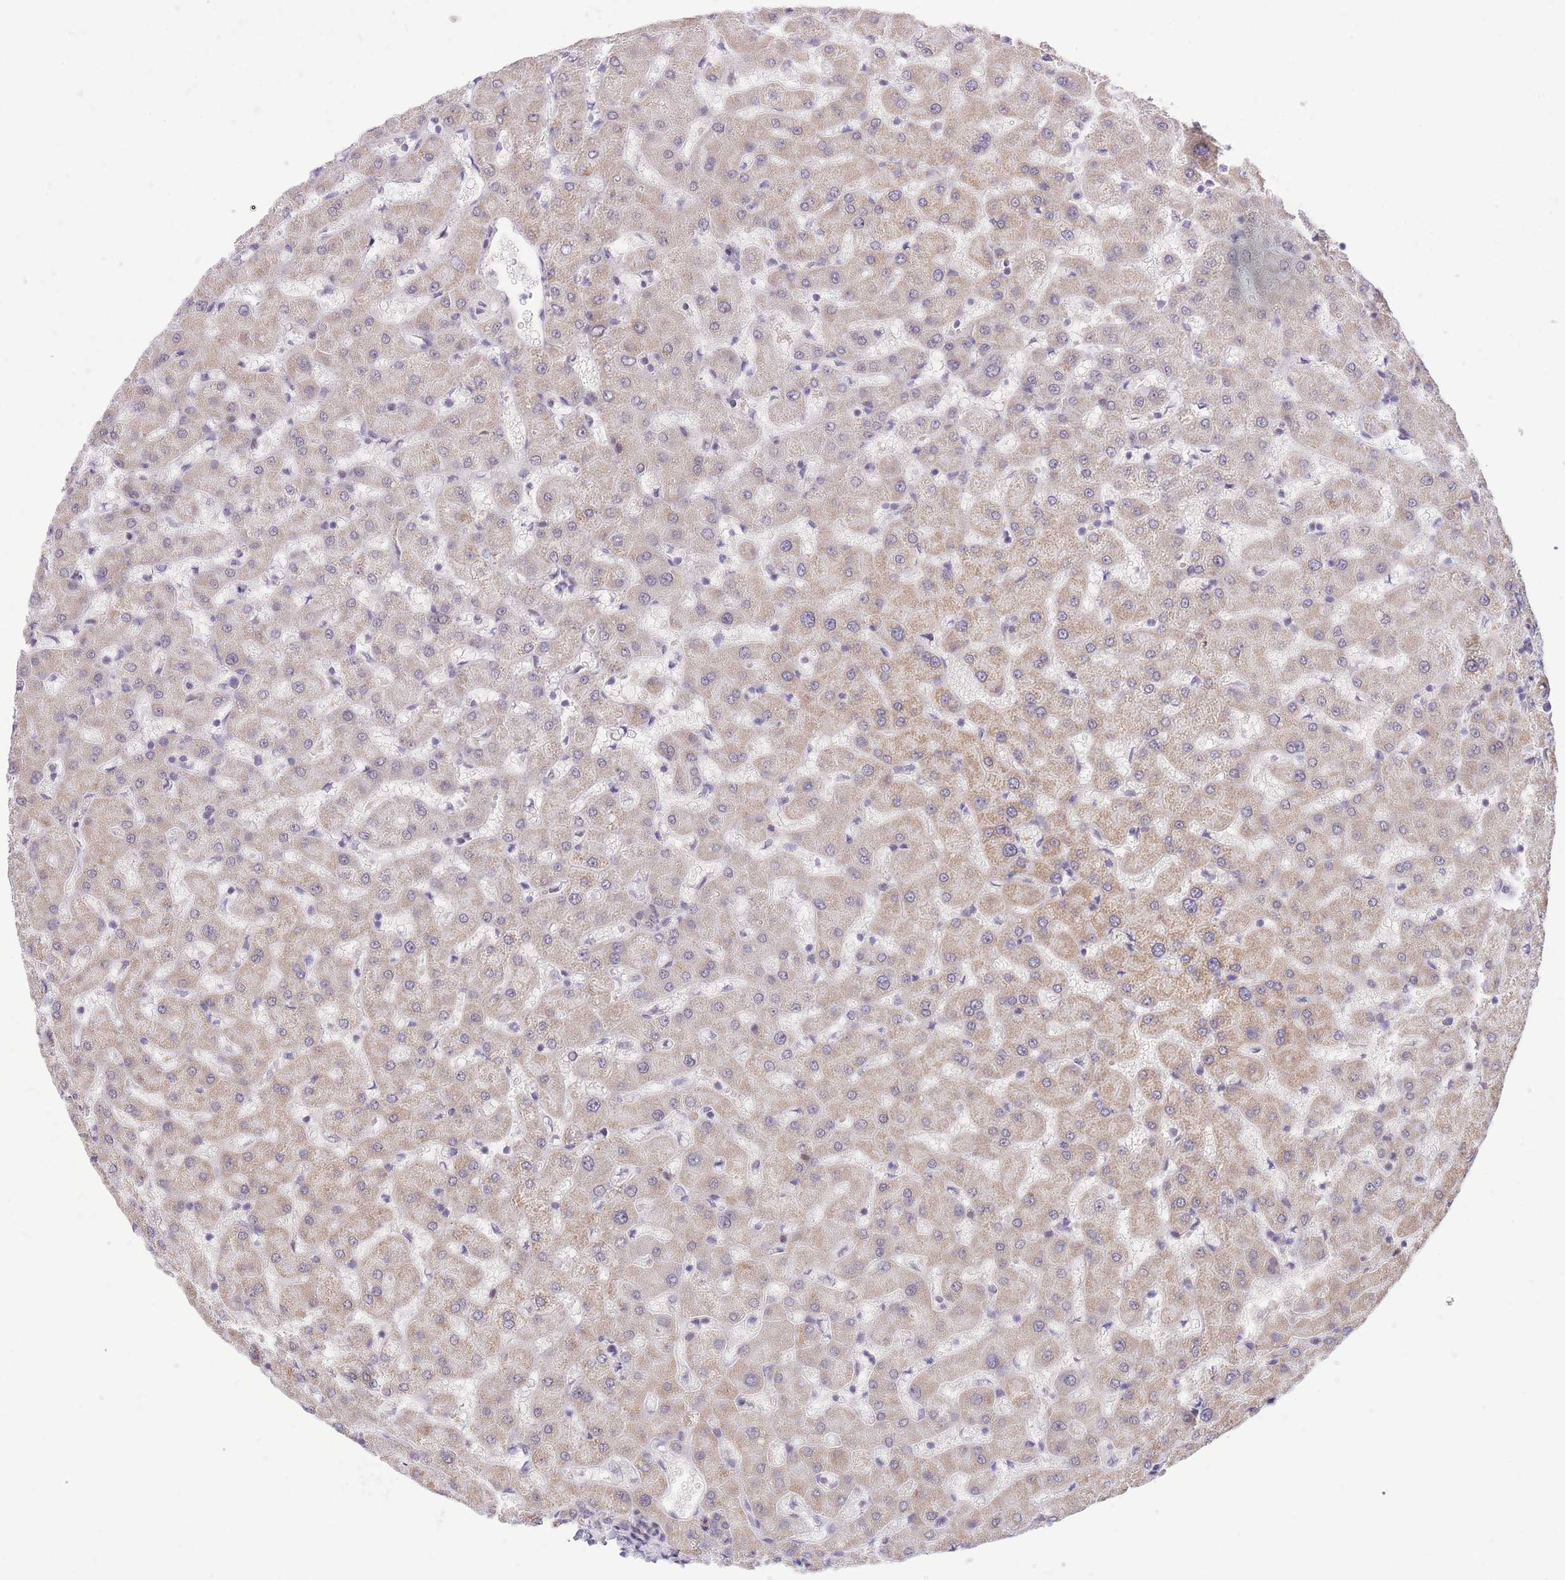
{"staining": {"intensity": "weak", "quantity": "25%-75%", "location": "cytoplasmic/membranous"}, "tissue": "liver", "cell_type": "Cholangiocytes", "image_type": "normal", "snomed": [{"axis": "morphology", "description": "Normal tissue, NOS"}, {"axis": "topography", "description": "Liver"}], "caption": "Protein staining of normal liver displays weak cytoplasmic/membranous positivity in approximately 25%-75% of cholangiocytes.", "gene": "MINDY2", "patient": {"sex": "female", "age": 63}}